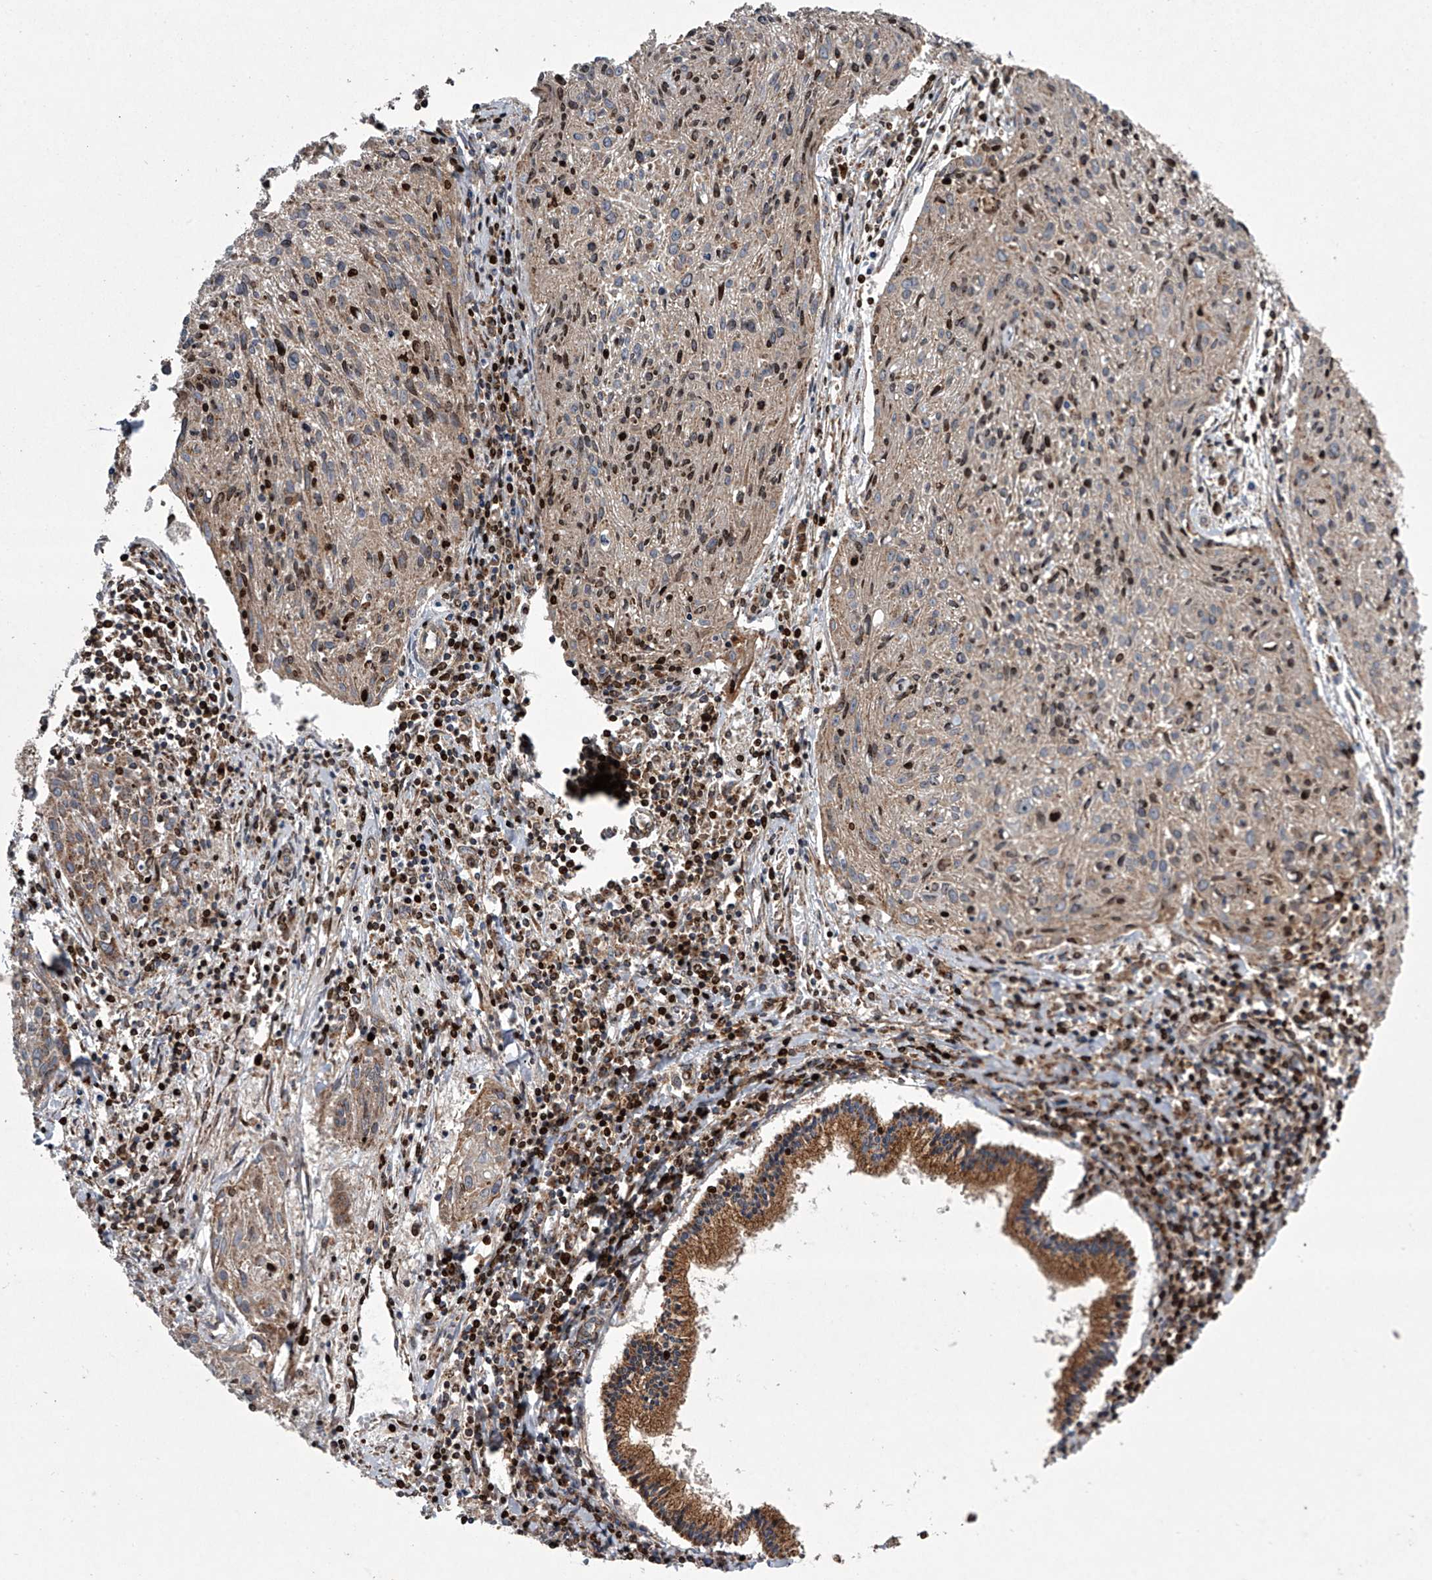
{"staining": {"intensity": "weak", "quantity": "25%-75%", "location": "cytoplasmic/membranous,nuclear"}, "tissue": "cervical cancer", "cell_type": "Tumor cells", "image_type": "cancer", "snomed": [{"axis": "morphology", "description": "Squamous cell carcinoma, NOS"}, {"axis": "topography", "description": "Cervix"}], "caption": "High-magnification brightfield microscopy of cervical squamous cell carcinoma stained with DAB (brown) and counterstained with hematoxylin (blue). tumor cells exhibit weak cytoplasmic/membranous and nuclear expression is present in about25%-75% of cells.", "gene": "STRADA", "patient": {"sex": "female", "age": 51}}